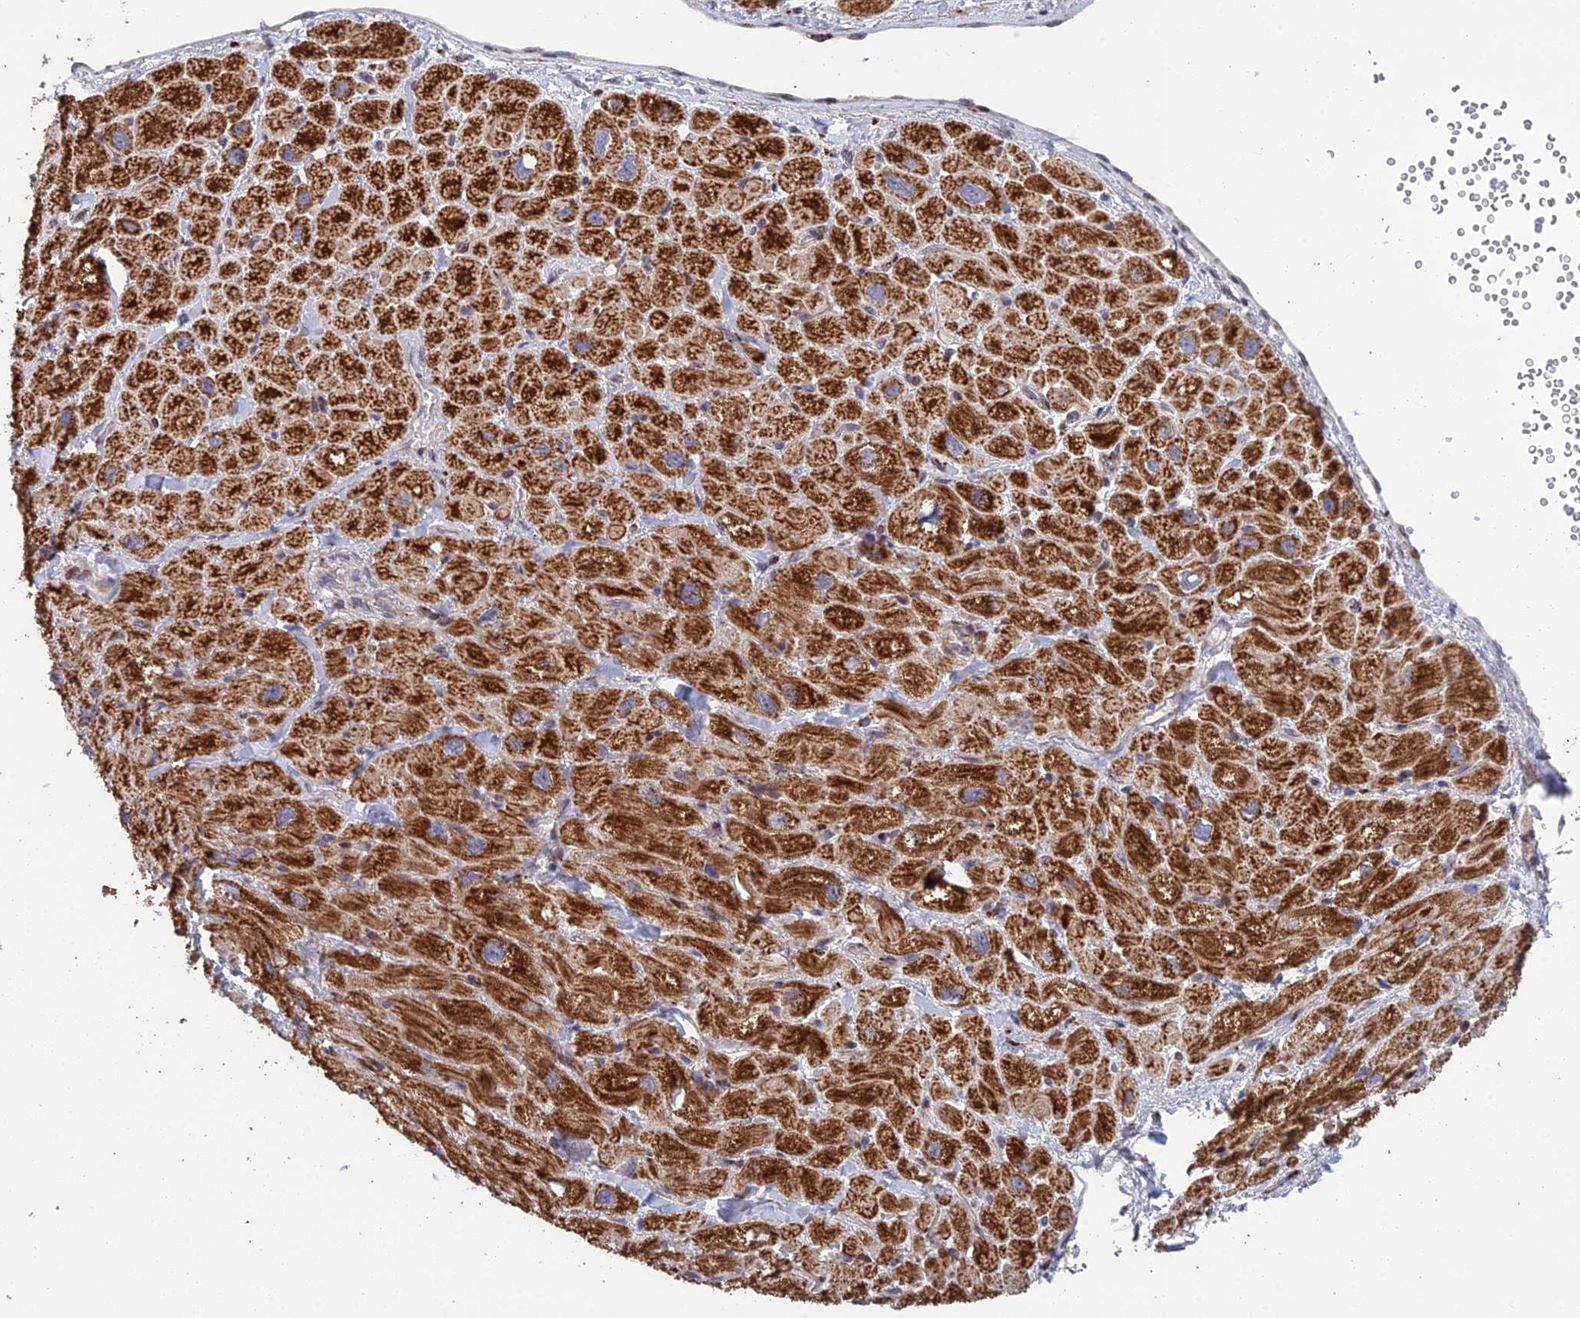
{"staining": {"intensity": "strong", "quantity": "25%-75%", "location": "cytoplasmic/membranous"}, "tissue": "heart muscle", "cell_type": "Cardiomyocytes", "image_type": "normal", "snomed": [{"axis": "morphology", "description": "Normal tissue, NOS"}, {"axis": "topography", "description": "Heart"}], "caption": "There is high levels of strong cytoplasmic/membranous staining in cardiomyocytes of benign heart muscle, as demonstrated by immunohistochemical staining (brown color).", "gene": "FOXS1", "patient": {"sex": "male", "age": 65}}